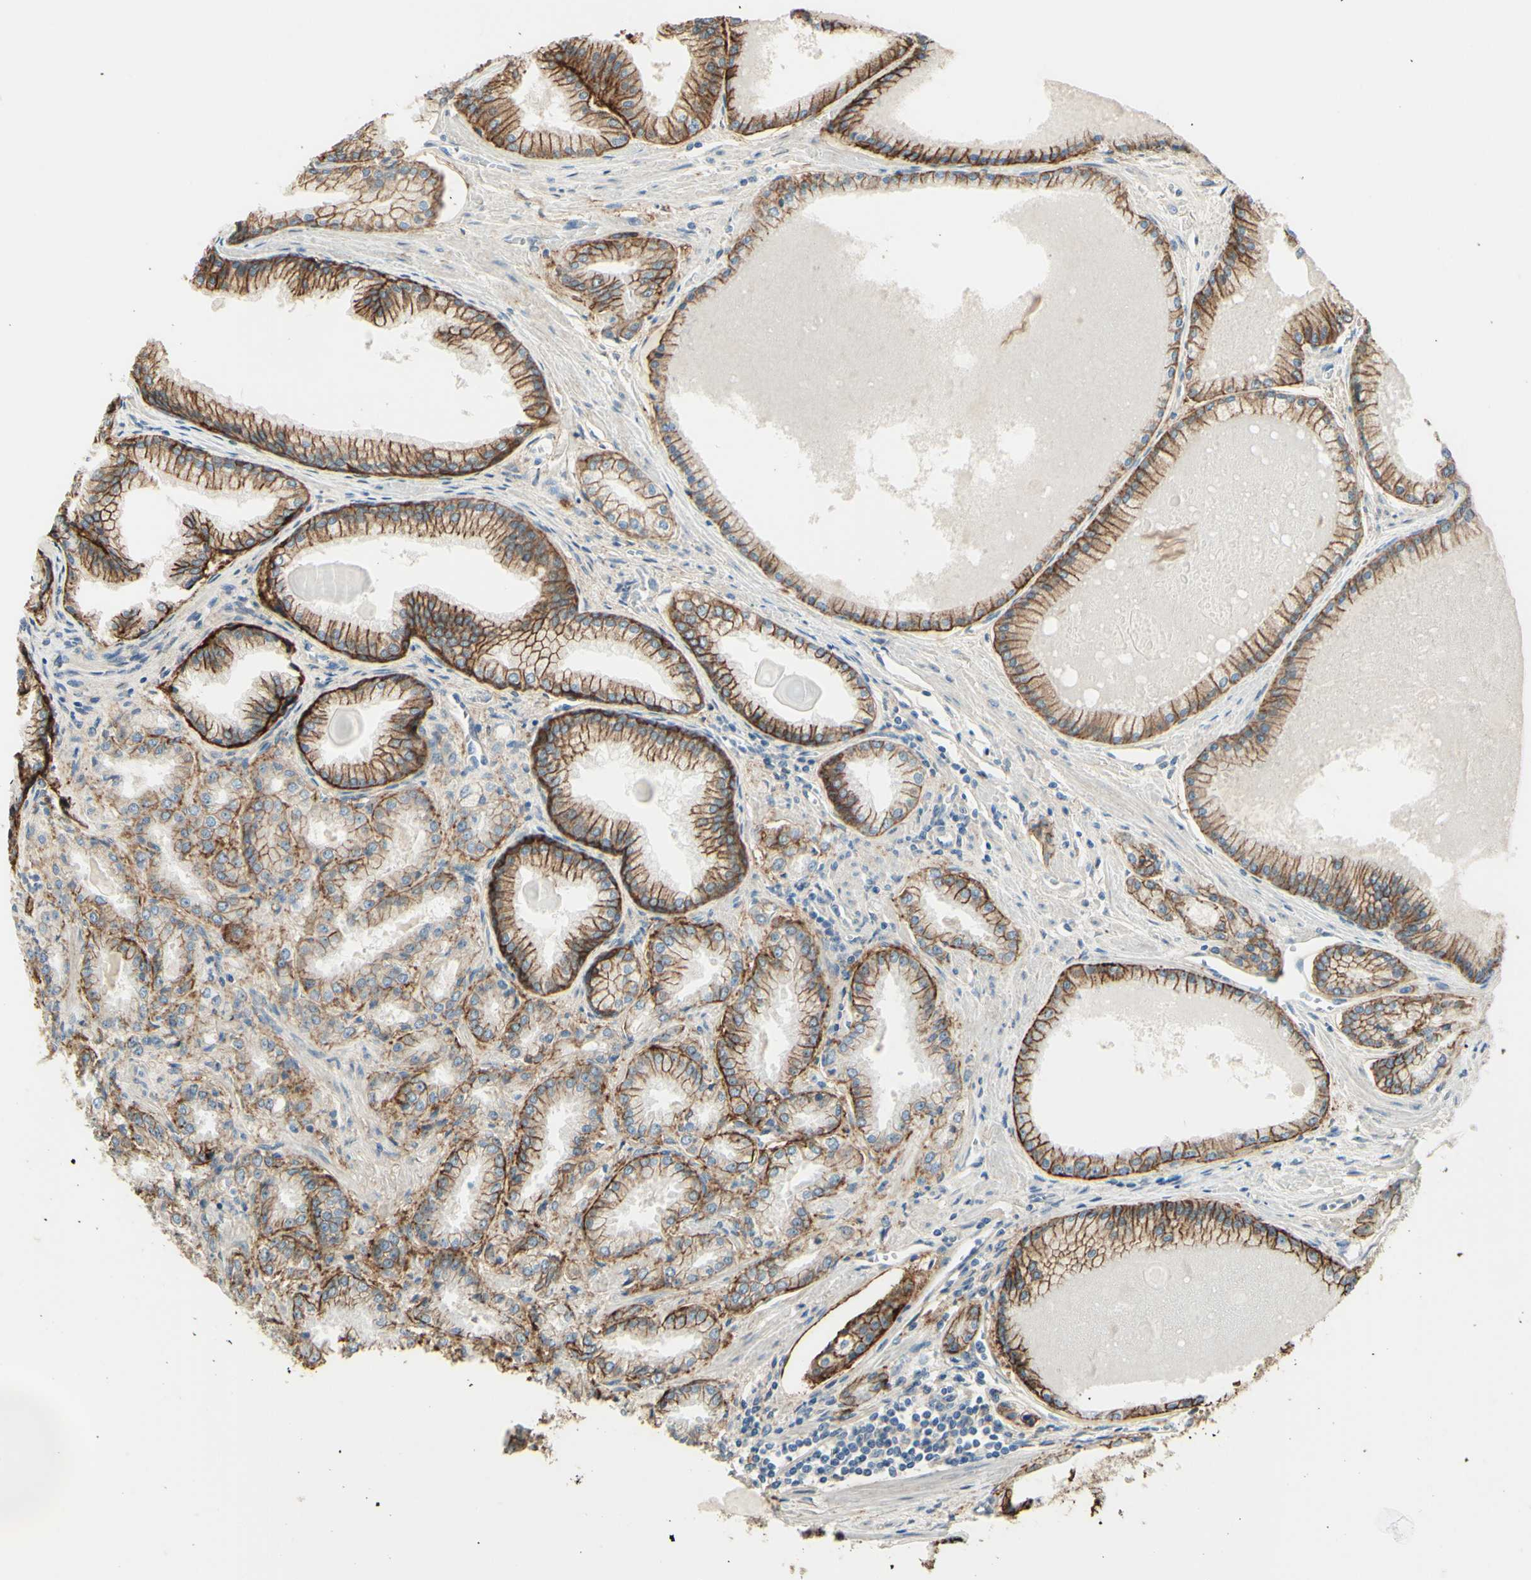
{"staining": {"intensity": "moderate", "quantity": ">75%", "location": "cytoplasmic/membranous"}, "tissue": "prostate cancer", "cell_type": "Tumor cells", "image_type": "cancer", "snomed": [{"axis": "morphology", "description": "Adenocarcinoma, Low grade"}, {"axis": "topography", "description": "Prostate"}], "caption": "Adenocarcinoma (low-grade) (prostate) stained with a brown dye reveals moderate cytoplasmic/membranous positive expression in about >75% of tumor cells.", "gene": "RNF149", "patient": {"sex": "male", "age": 59}}